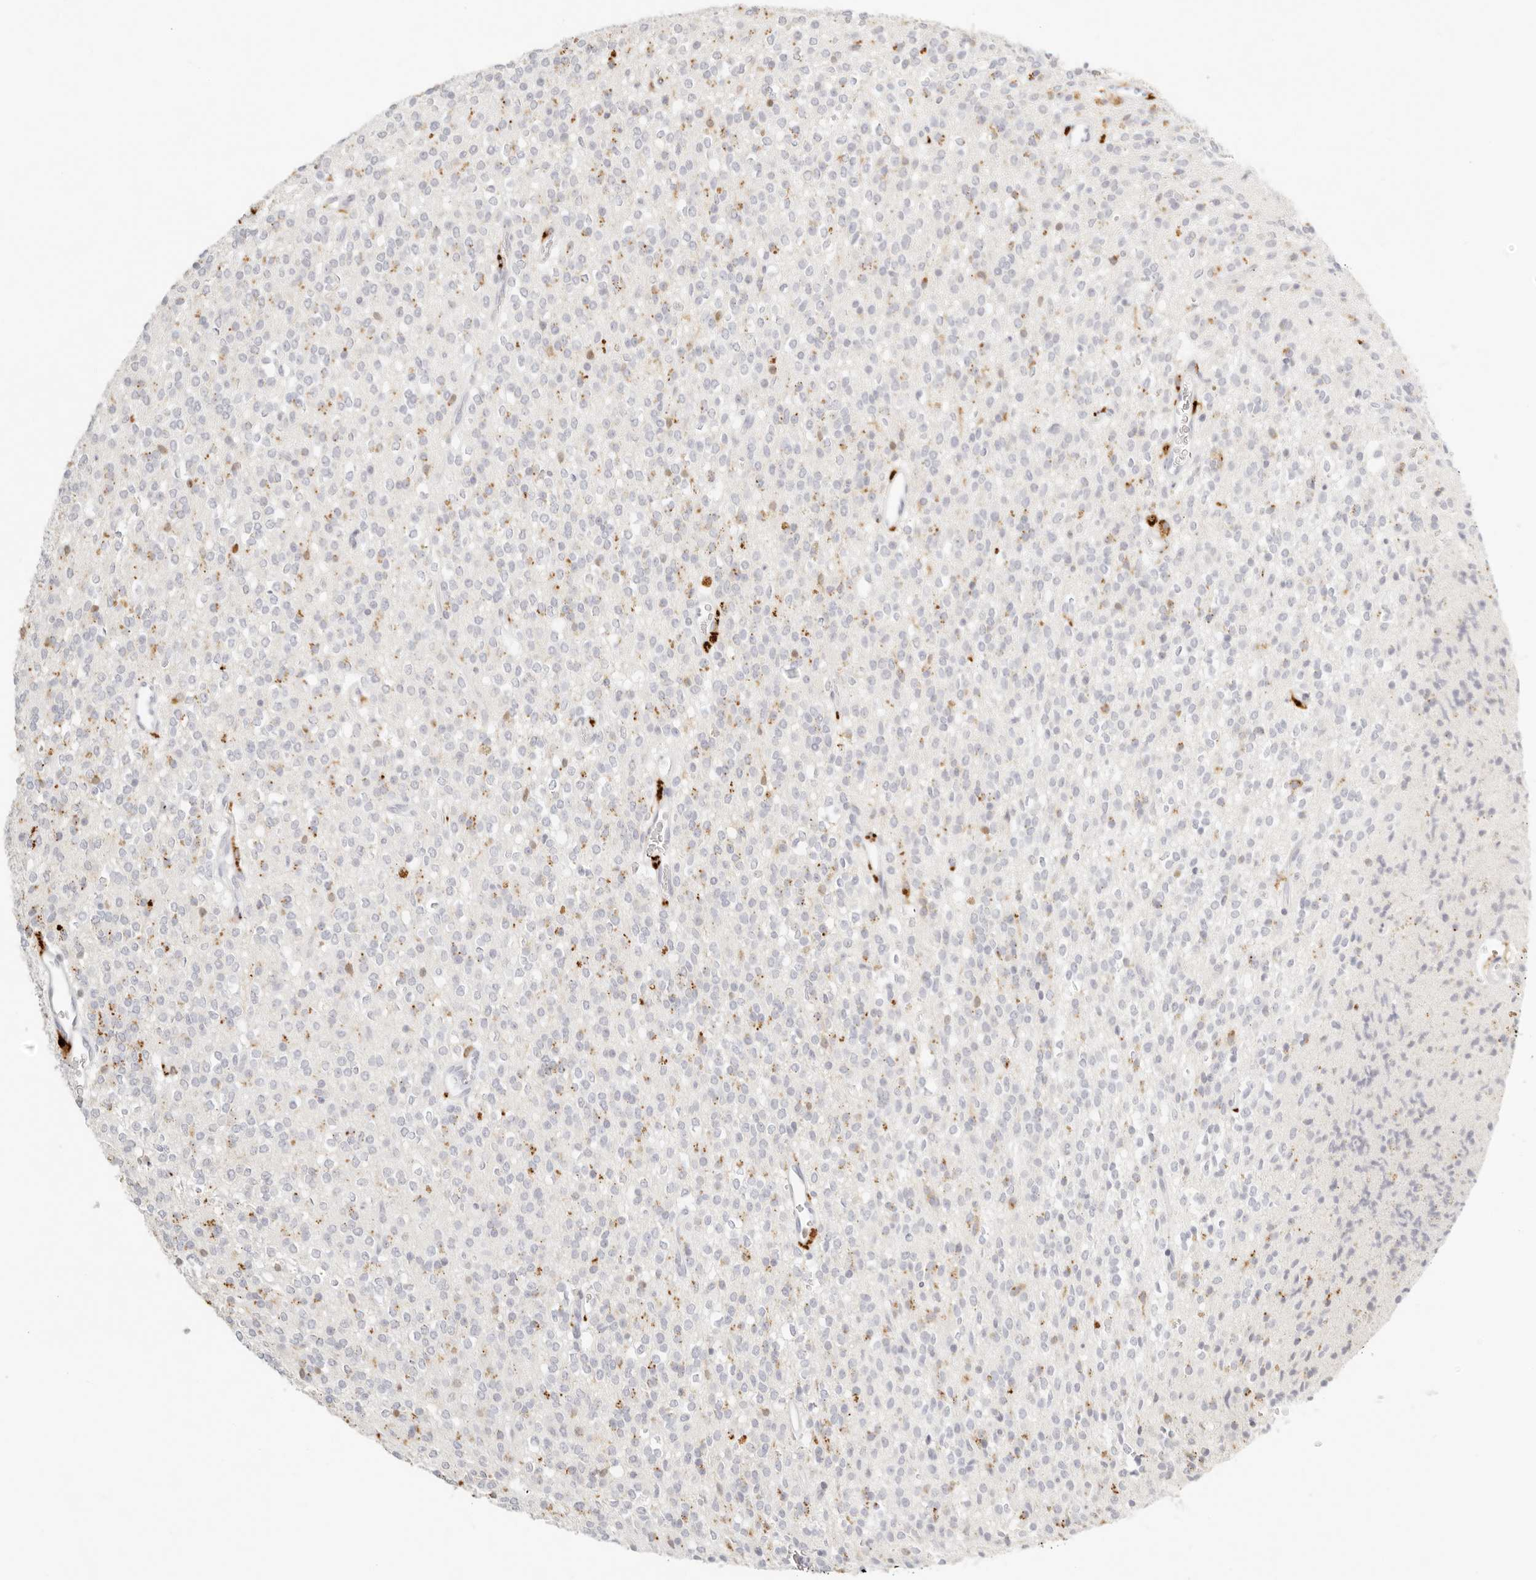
{"staining": {"intensity": "weak", "quantity": "<25%", "location": "cytoplasmic/membranous"}, "tissue": "glioma", "cell_type": "Tumor cells", "image_type": "cancer", "snomed": [{"axis": "morphology", "description": "Glioma, malignant, High grade"}, {"axis": "topography", "description": "Brain"}], "caption": "Glioma stained for a protein using immunohistochemistry (IHC) shows no staining tumor cells.", "gene": "RNASET2", "patient": {"sex": "male", "age": 34}}